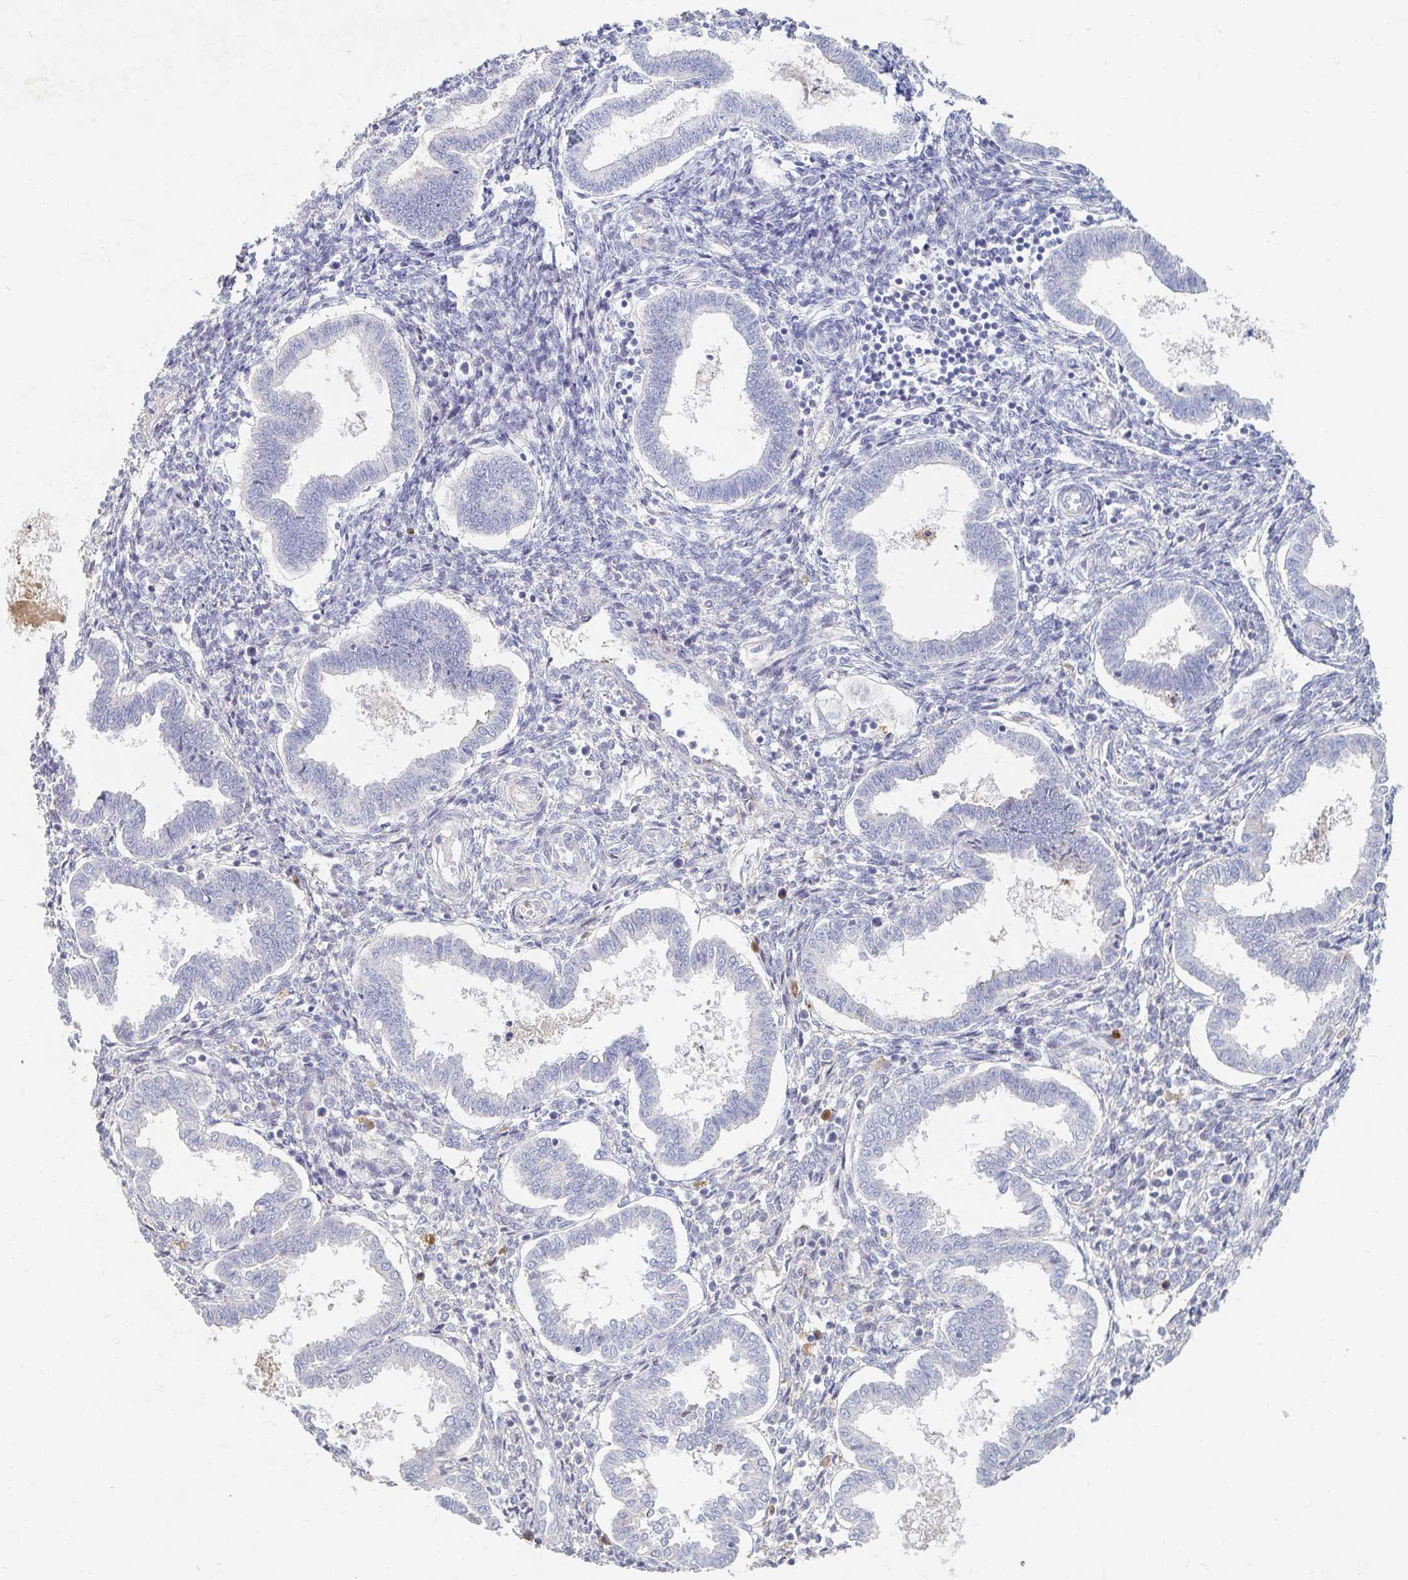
{"staining": {"intensity": "negative", "quantity": "none", "location": "none"}, "tissue": "endometrium", "cell_type": "Cells in endometrial stroma", "image_type": "normal", "snomed": [{"axis": "morphology", "description": "Normal tissue, NOS"}, {"axis": "topography", "description": "Endometrium"}], "caption": "The micrograph shows no staining of cells in endometrial stroma in benign endometrium. The staining is performed using DAB brown chromogen with nuclei counter-stained in using hematoxylin.", "gene": "NME9", "patient": {"sex": "female", "age": 24}}